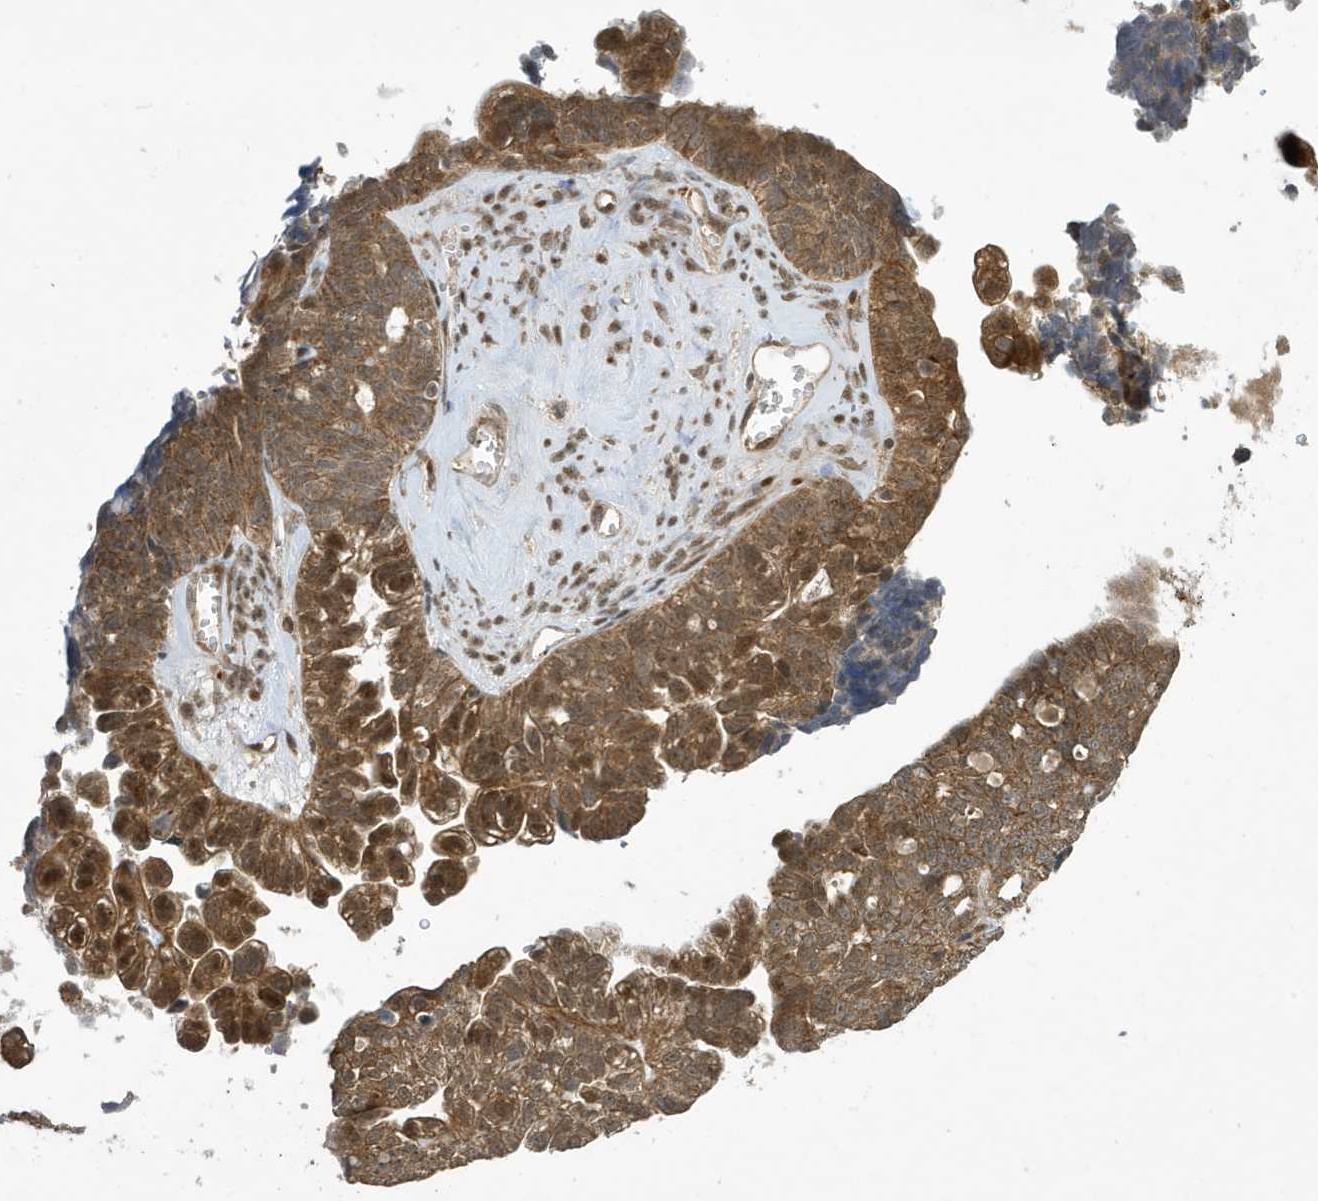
{"staining": {"intensity": "moderate", "quantity": ">75%", "location": "cytoplasmic/membranous,nuclear"}, "tissue": "ovarian cancer", "cell_type": "Tumor cells", "image_type": "cancer", "snomed": [{"axis": "morphology", "description": "Cystadenocarcinoma, serous, NOS"}, {"axis": "topography", "description": "Ovary"}], "caption": "A medium amount of moderate cytoplasmic/membranous and nuclear positivity is appreciated in about >75% of tumor cells in serous cystadenocarcinoma (ovarian) tissue.", "gene": "NCOA7", "patient": {"sex": "female", "age": 79}}